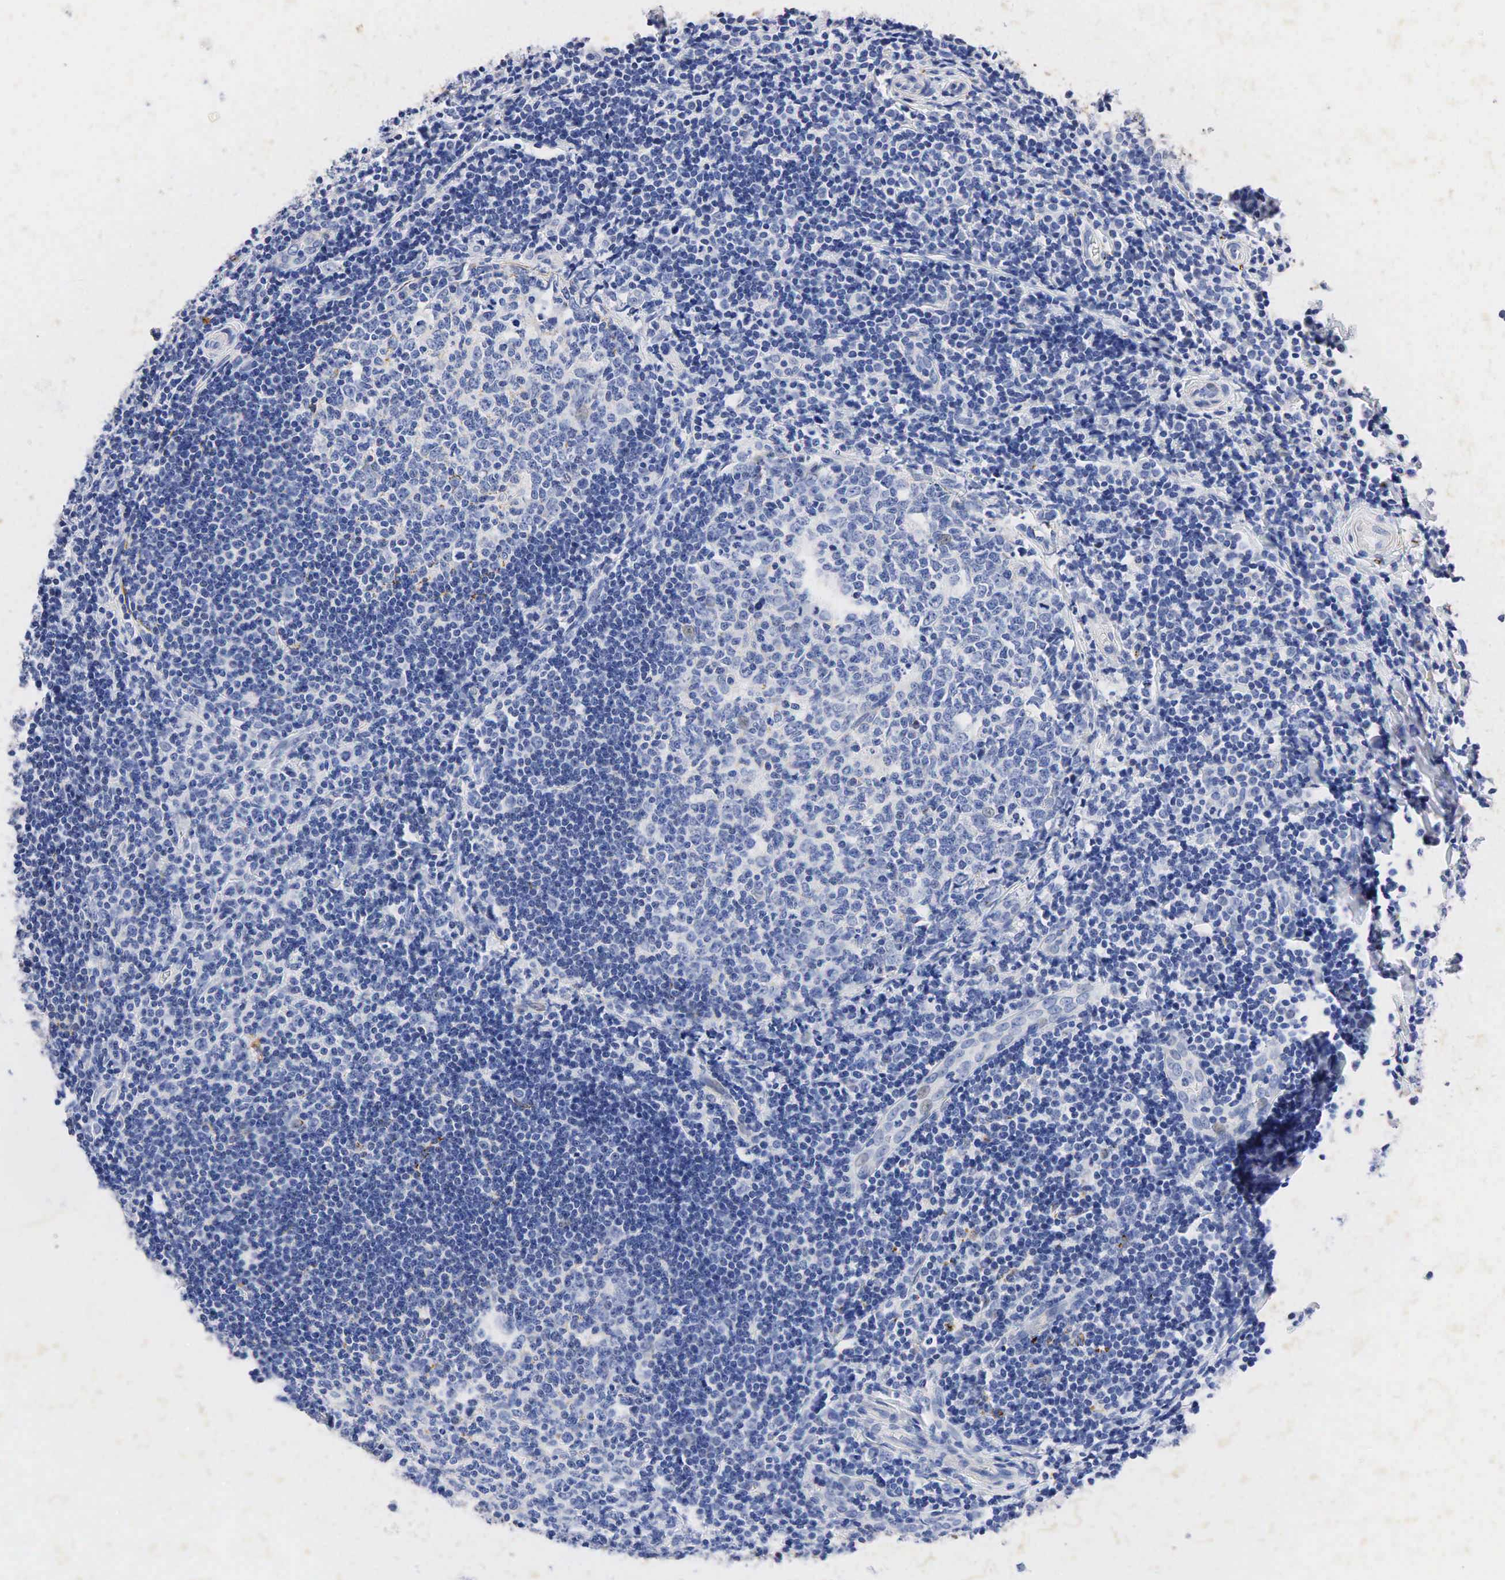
{"staining": {"intensity": "negative", "quantity": "none", "location": "none"}, "tissue": "tonsil", "cell_type": "Germinal center cells", "image_type": "normal", "snomed": [{"axis": "morphology", "description": "Normal tissue, NOS"}, {"axis": "topography", "description": "Tonsil"}], "caption": "This is an immunohistochemistry (IHC) image of normal human tonsil. There is no expression in germinal center cells.", "gene": "SYP", "patient": {"sex": "female", "age": 41}}